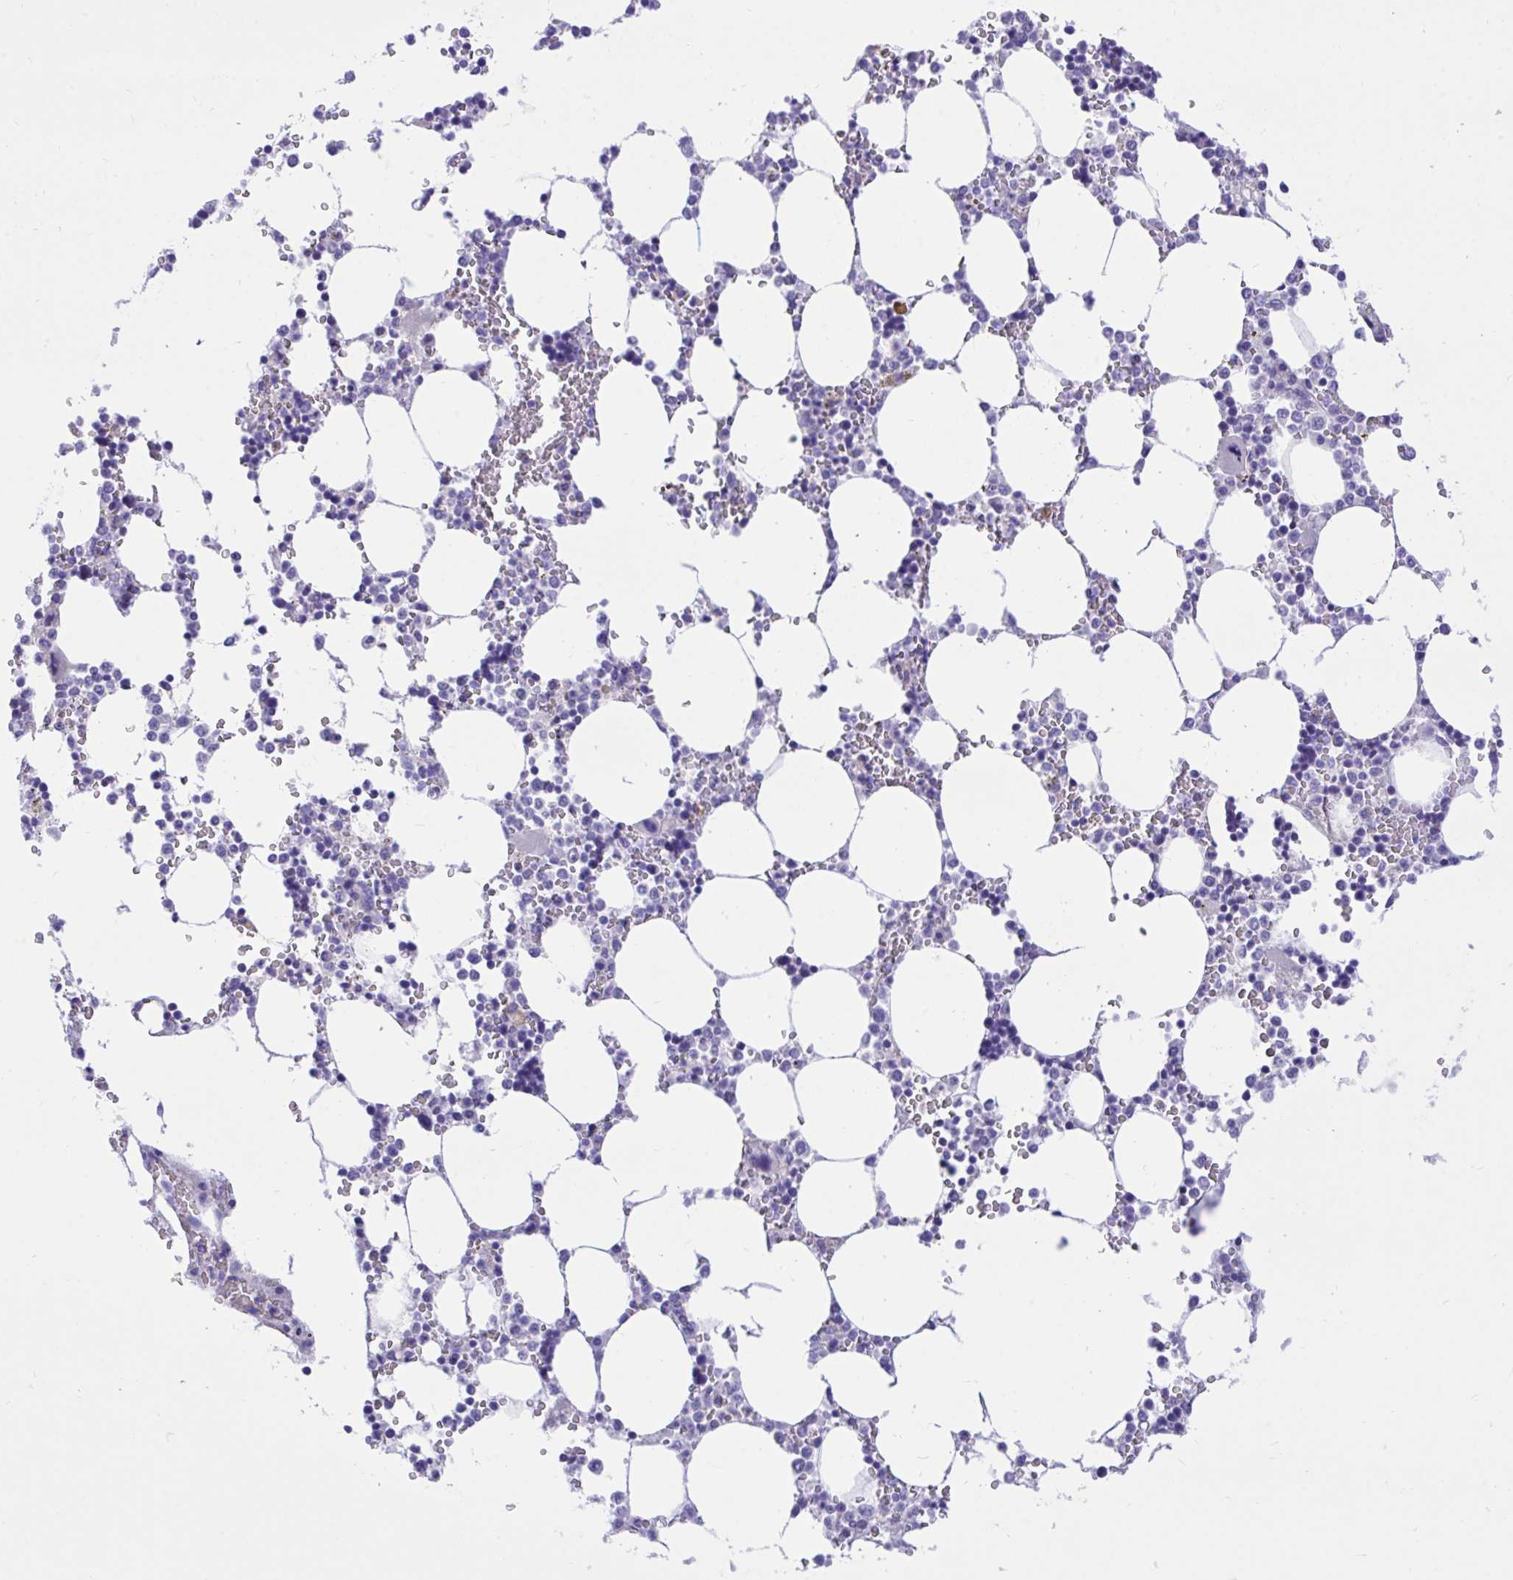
{"staining": {"intensity": "negative", "quantity": "none", "location": "none"}, "tissue": "bone marrow", "cell_type": "Hematopoietic cells", "image_type": "normal", "snomed": [{"axis": "morphology", "description": "Normal tissue, NOS"}, {"axis": "topography", "description": "Bone marrow"}], "caption": "IHC of benign human bone marrow shows no expression in hematopoietic cells.", "gene": "MON1A", "patient": {"sex": "male", "age": 64}}